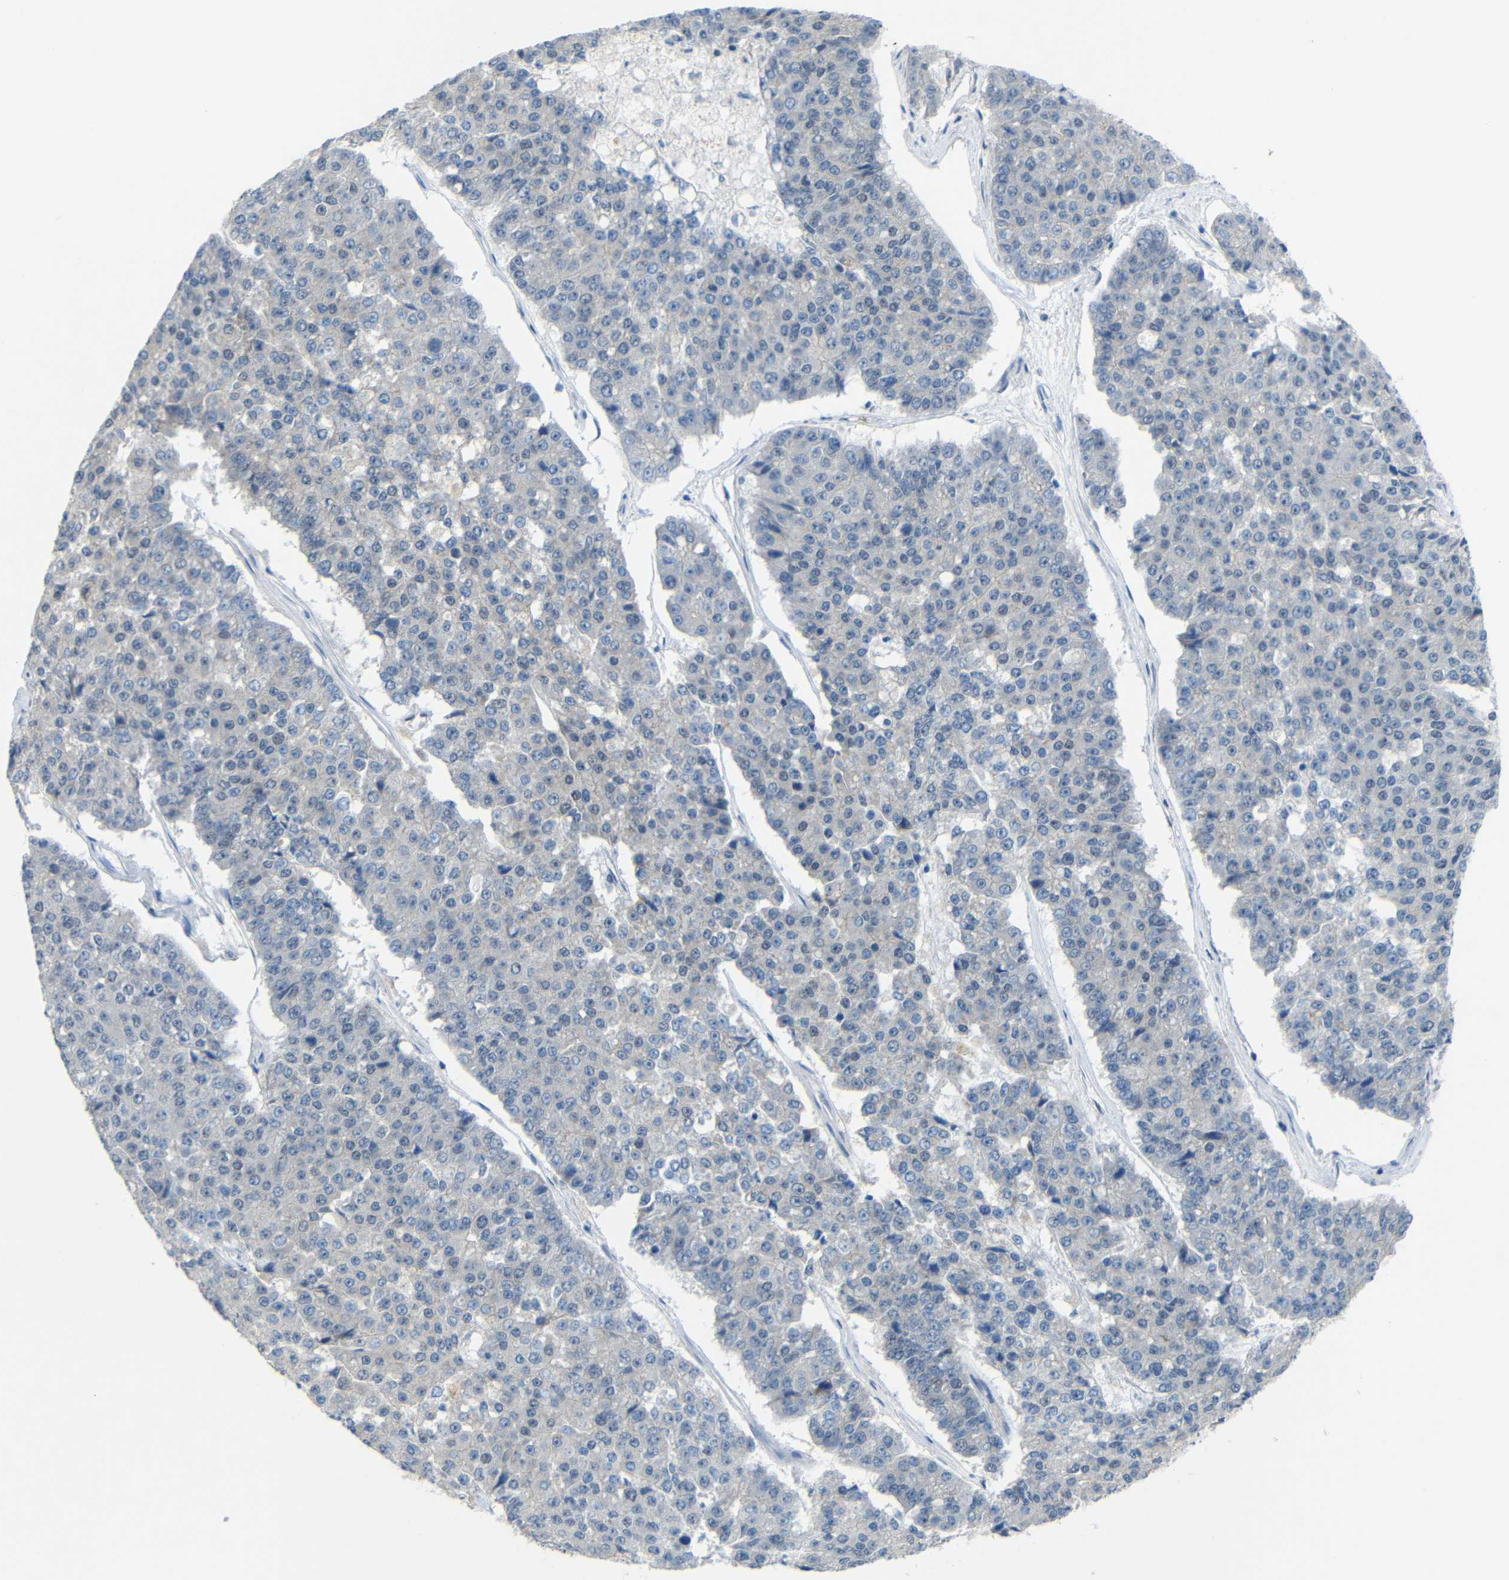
{"staining": {"intensity": "negative", "quantity": "none", "location": "none"}, "tissue": "pancreatic cancer", "cell_type": "Tumor cells", "image_type": "cancer", "snomed": [{"axis": "morphology", "description": "Adenocarcinoma, NOS"}, {"axis": "topography", "description": "Pancreas"}], "caption": "Photomicrograph shows no protein staining in tumor cells of pancreatic cancer (adenocarcinoma) tissue.", "gene": "GPR158", "patient": {"sex": "male", "age": 50}}